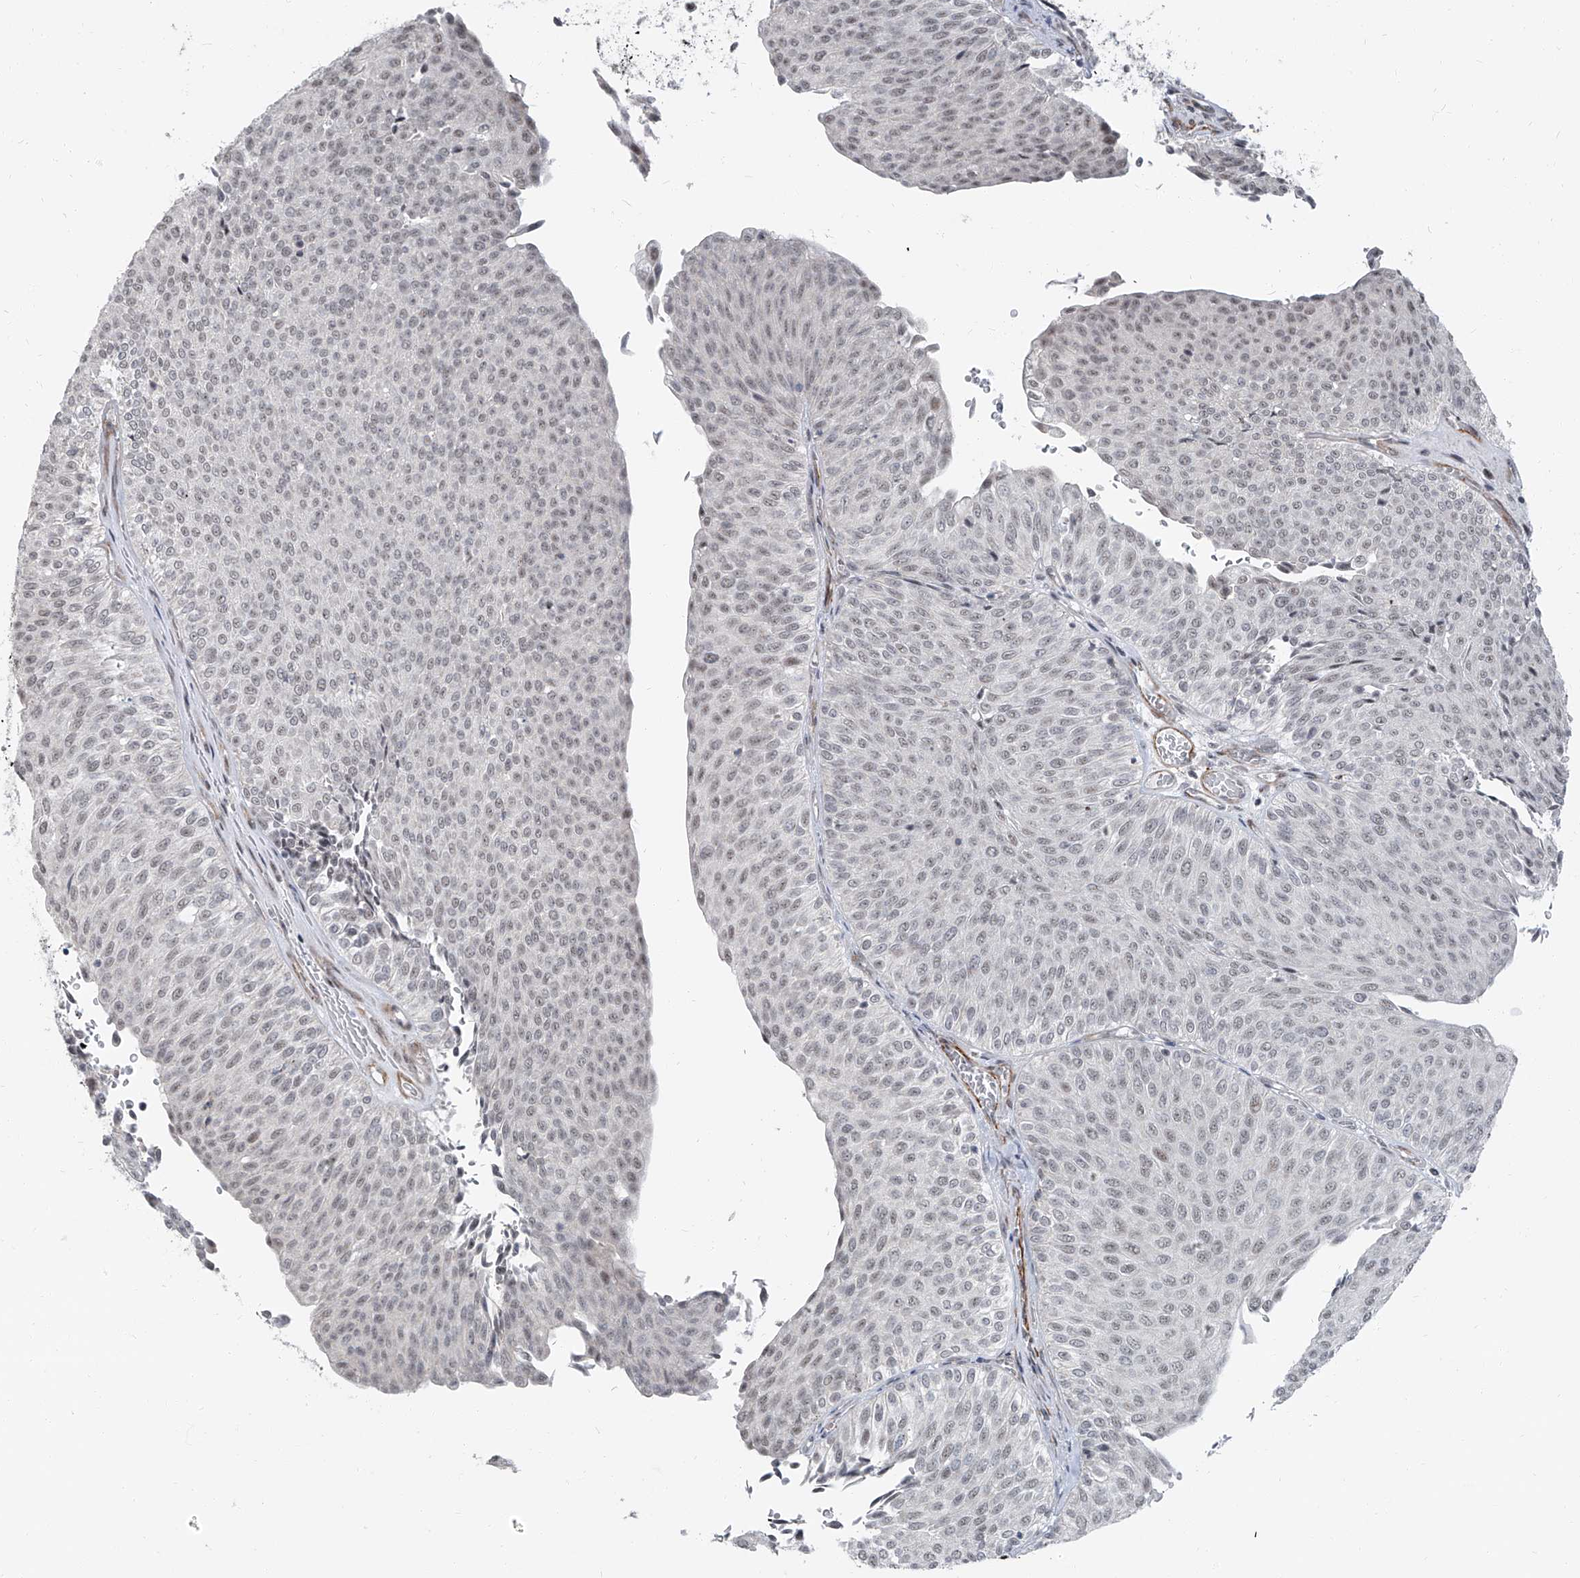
{"staining": {"intensity": "weak", "quantity": "<25%", "location": "nuclear"}, "tissue": "urothelial cancer", "cell_type": "Tumor cells", "image_type": "cancer", "snomed": [{"axis": "morphology", "description": "Urothelial carcinoma, Low grade"}, {"axis": "topography", "description": "Urinary bladder"}], "caption": "Tumor cells show no significant expression in urothelial carcinoma (low-grade).", "gene": "TXLNB", "patient": {"sex": "male", "age": 78}}